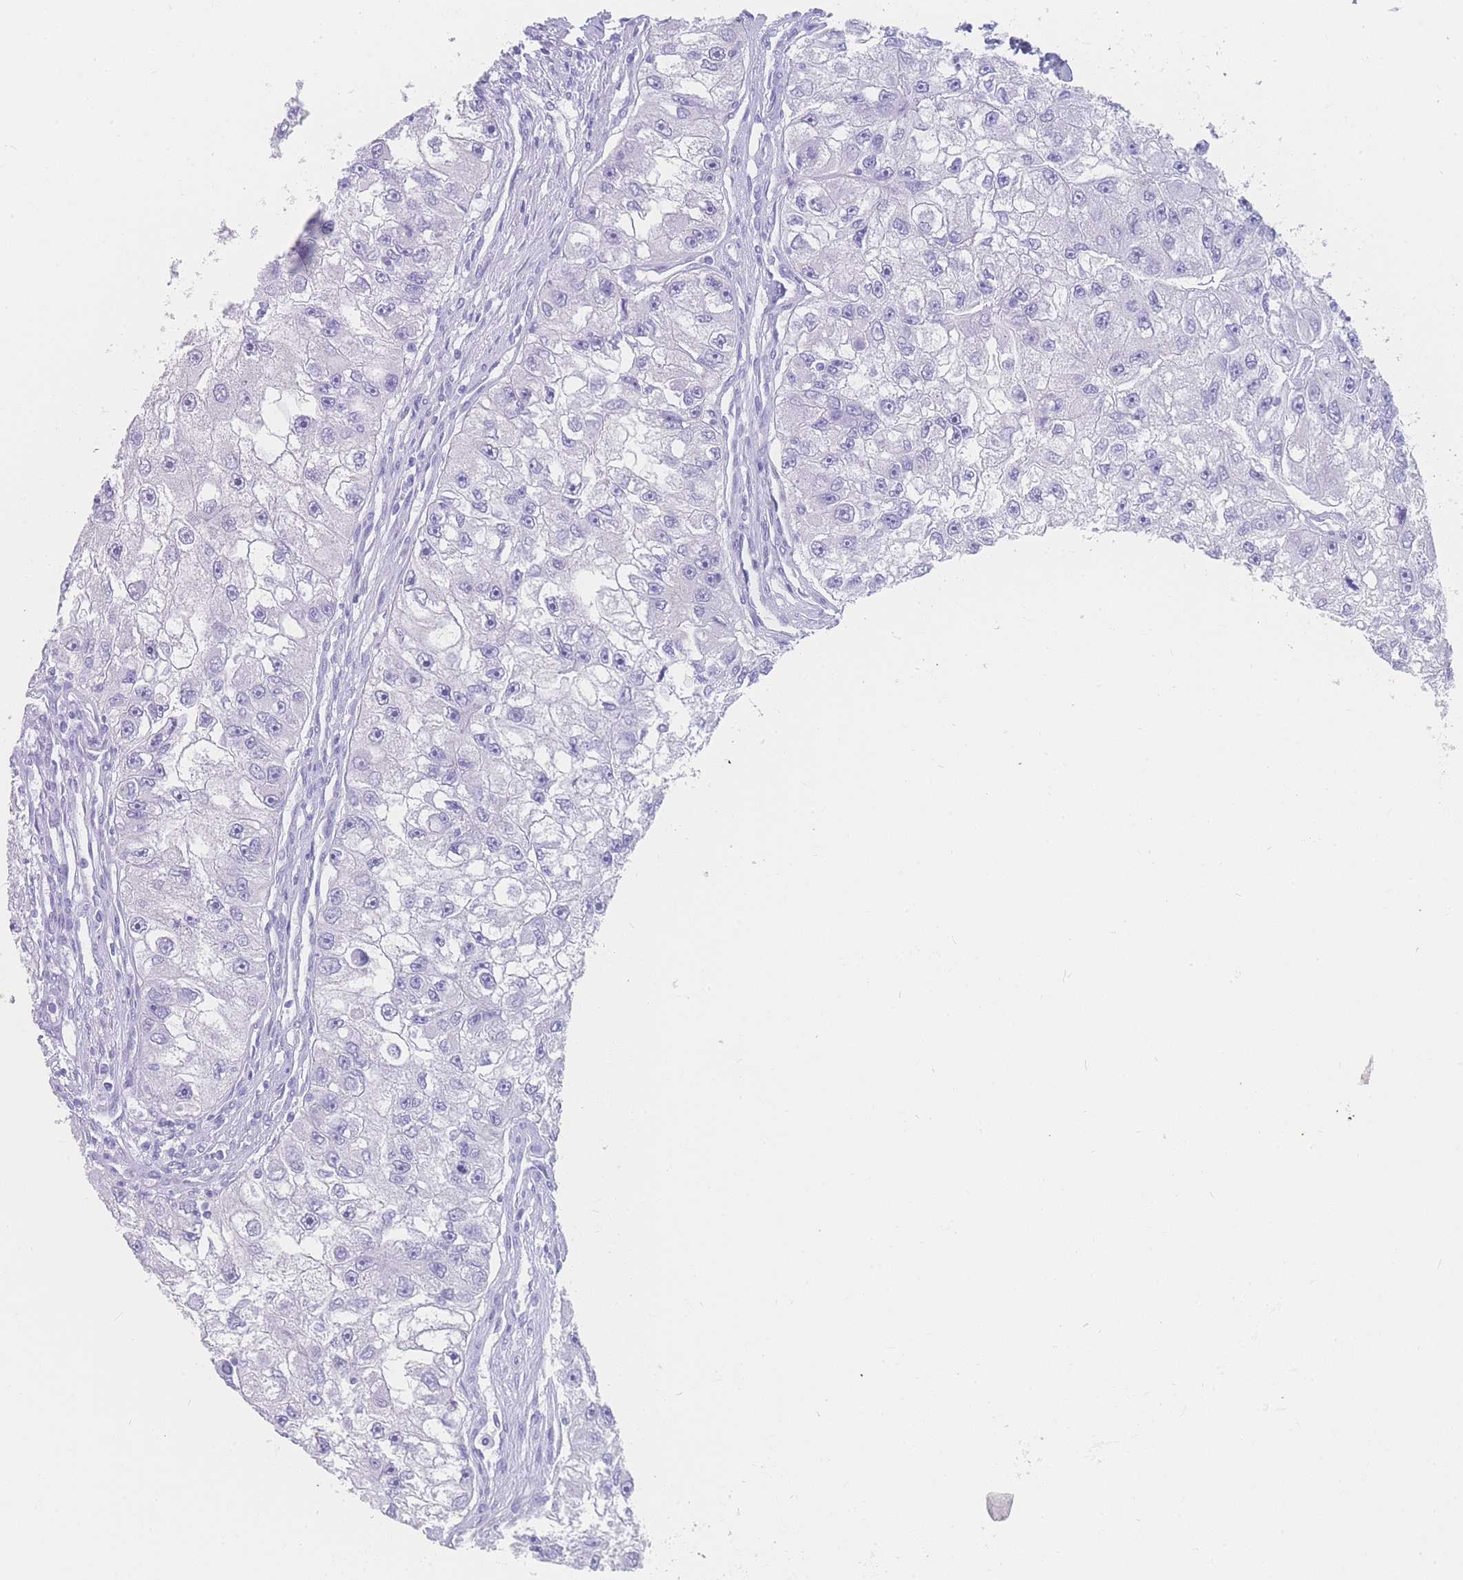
{"staining": {"intensity": "negative", "quantity": "none", "location": "none"}, "tissue": "renal cancer", "cell_type": "Tumor cells", "image_type": "cancer", "snomed": [{"axis": "morphology", "description": "Adenocarcinoma, NOS"}, {"axis": "topography", "description": "Kidney"}], "caption": "This photomicrograph is of adenocarcinoma (renal) stained with immunohistochemistry (IHC) to label a protein in brown with the nuclei are counter-stained blue. There is no expression in tumor cells.", "gene": "LZTFL1", "patient": {"sex": "male", "age": 63}}